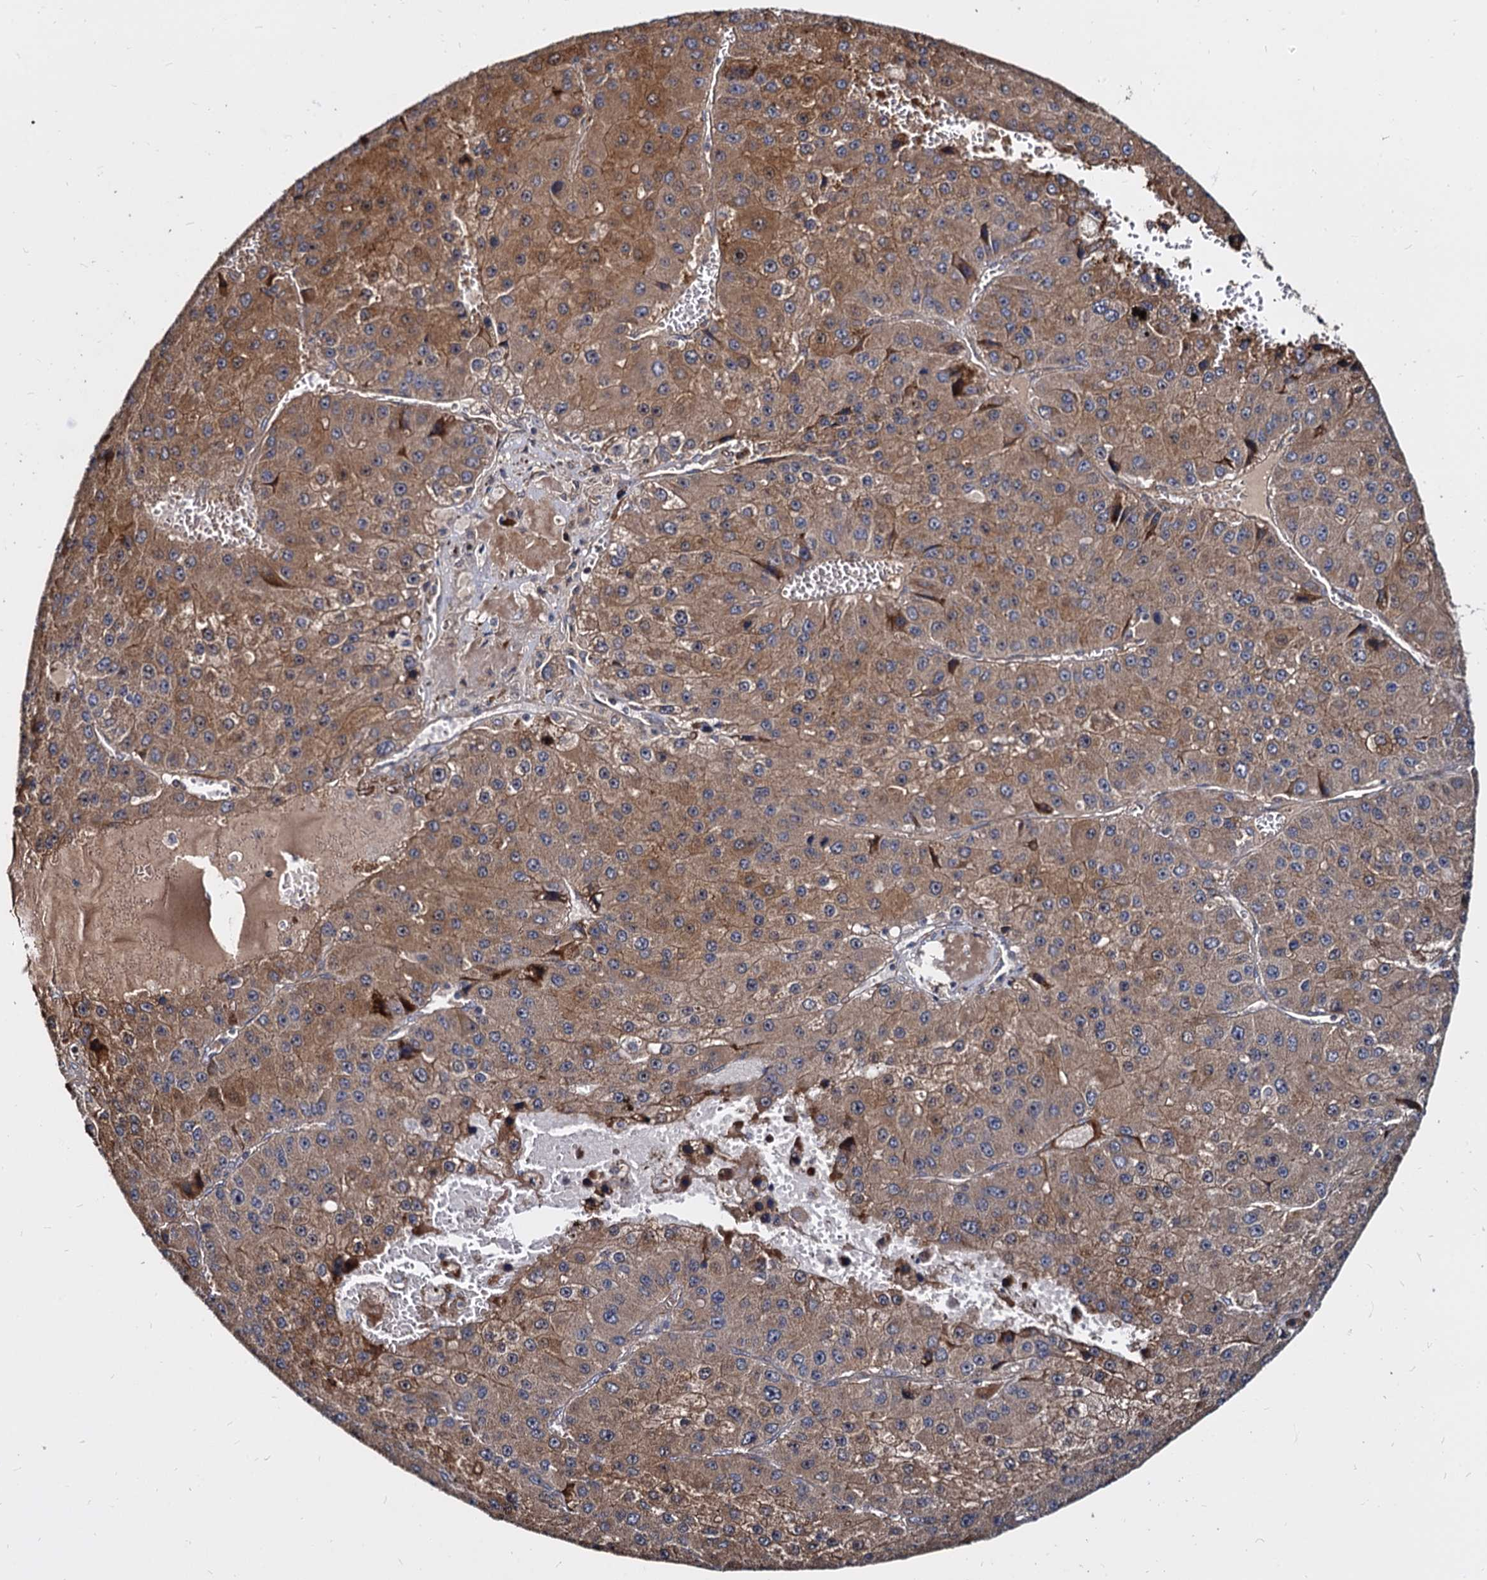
{"staining": {"intensity": "moderate", "quantity": ">75%", "location": "cytoplasmic/membranous"}, "tissue": "liver cancer", "cell_type": "Tumor cells", "image_type": "cancer", "snomed": [{"axis": "morphology", "description": "Carcinoma, Hepatocellular, NOS"}, {"axis": "topography", "description": "Liver"}], "caption": "High-power microscopy captured an IHC histopathology image of liver cancer (hepatocellular carcinoma), revealing moderate cytoplasmic/membranous staining in about >75% of tumor cells.", "gene": "WWC3", "patient": {"sex": "female", "age": 73}}